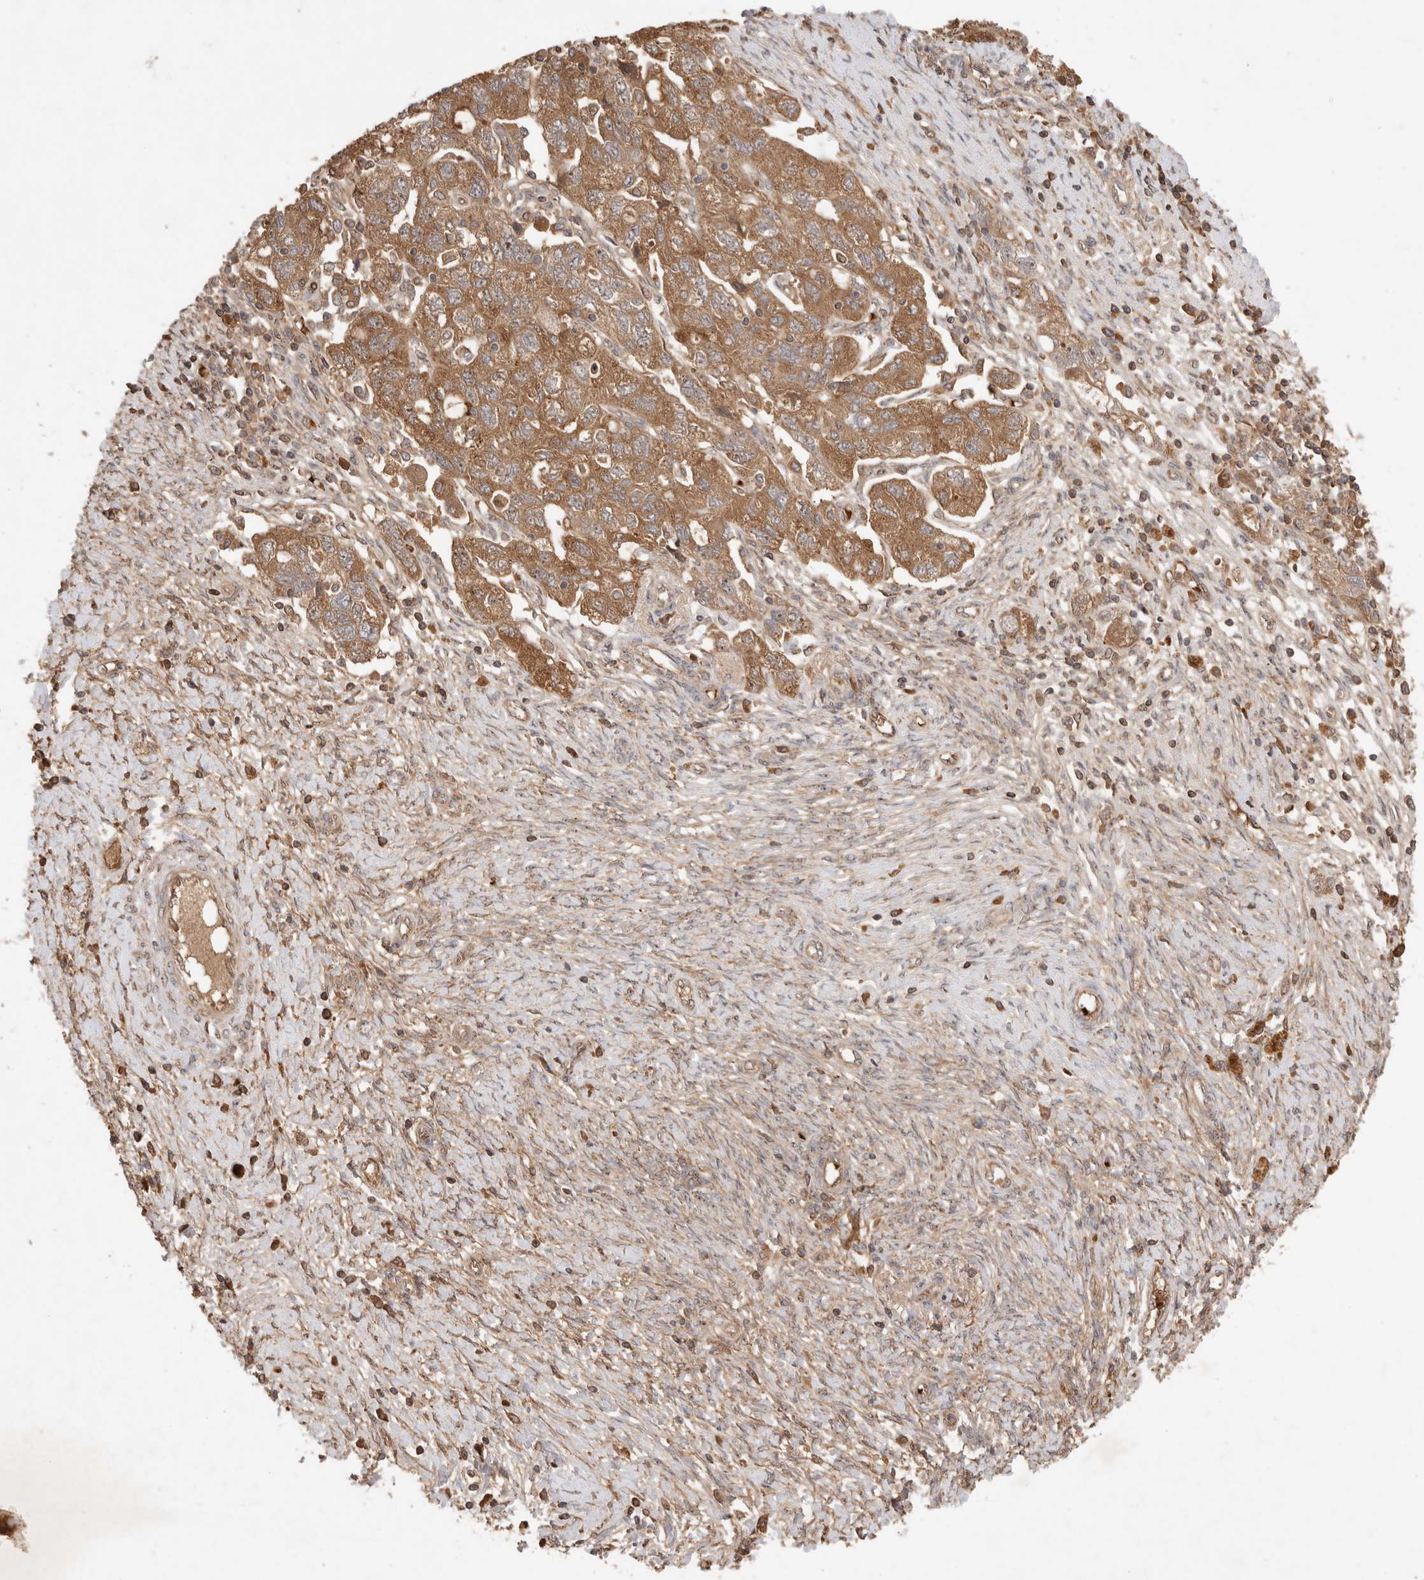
{"staining": {"intensity": "moderate", "quantity": ">75%", "location": "cytoplasmic/membranous"}, "tissue": "ovarian cancer", "cell_type": "Tumor cells", "image_type": "cancer", "snomed": [{"axis": "morphology", "description": "Carcinoma, NOS"}, {"axis": "morphology", "description": "Cystadenocarcinoma, serous, NOS"}, {"axis": "topography", "description": "Ovary"}], "caption": "Human carcinoma (ovarian) stained with a brown dye shows moderate cytoplasmic/membranous positive staining in about >75% of tumor cells.", "gene": "FAM221A", "patient": {"sex": "female", "age": 69}}